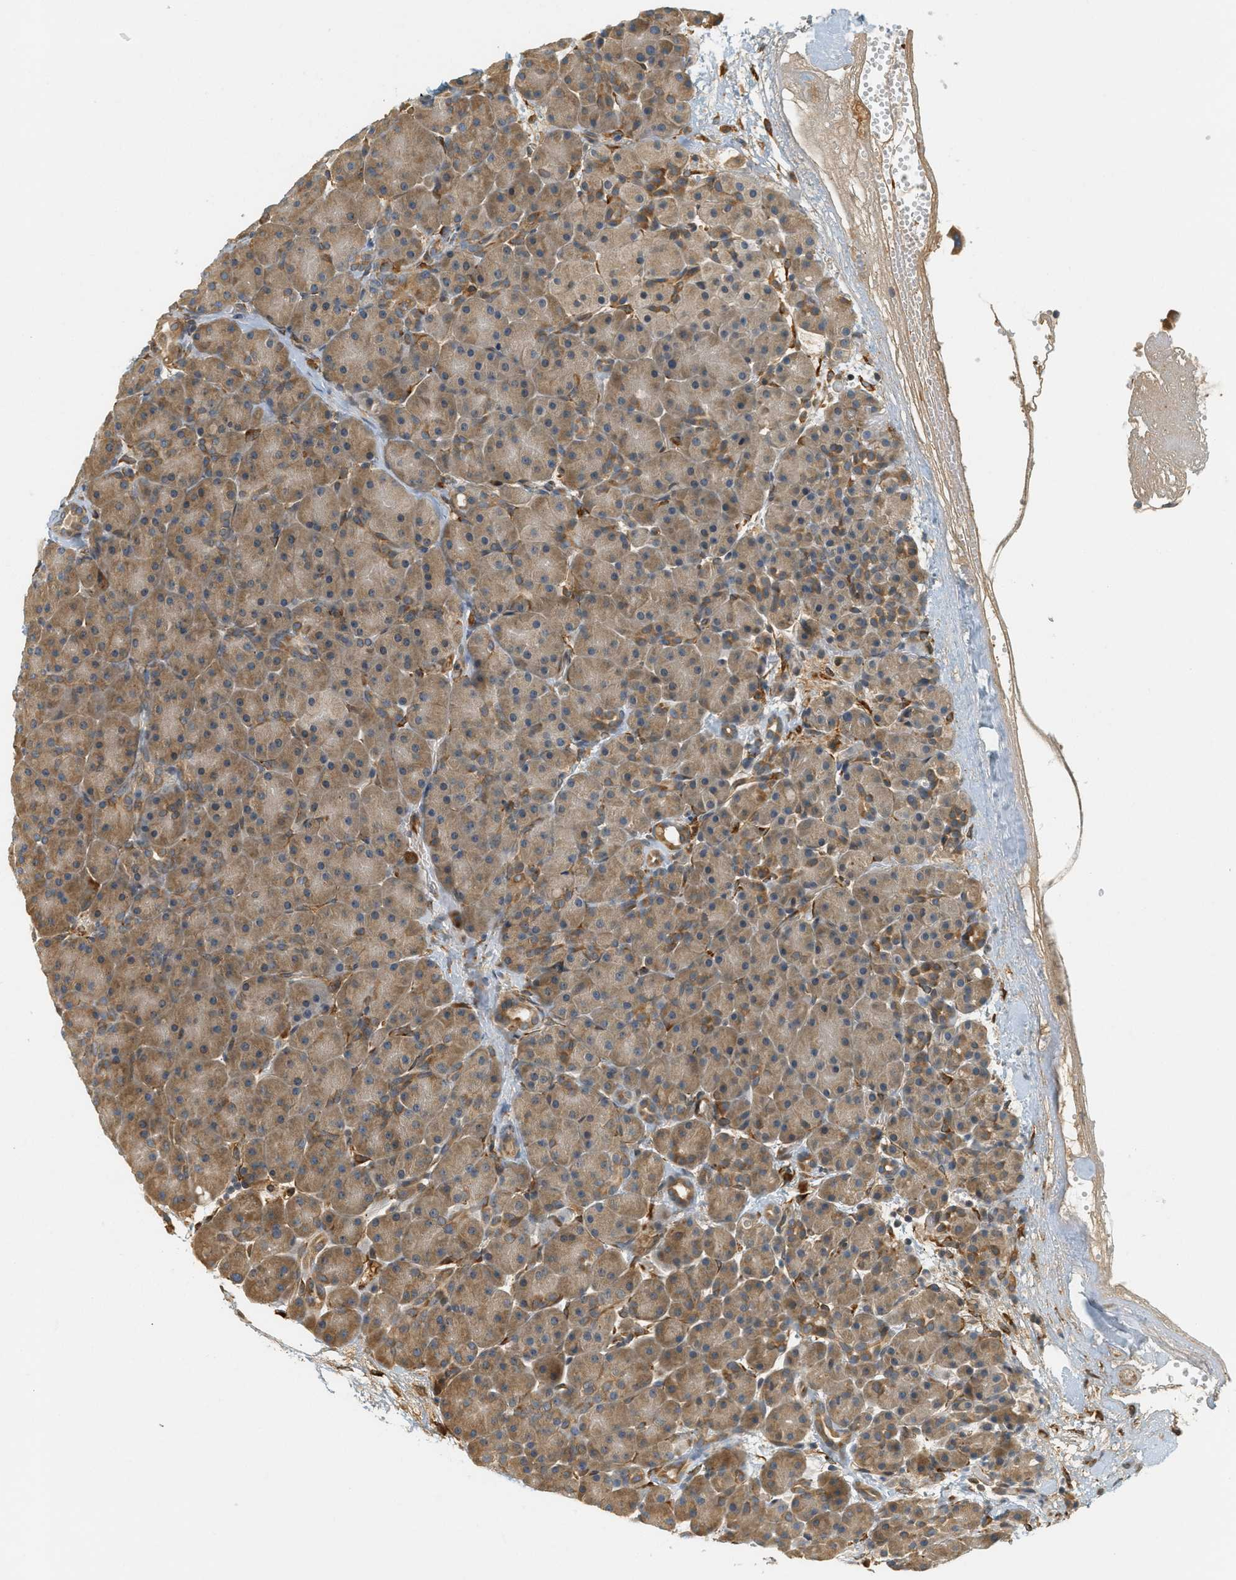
{"staining": {"intensity": "moderate", "quantity": ">75%", "location": "cytoplasmic/membranous"}, "tissue": "pancreas", "cell_type": "Exocrine glandular cells", "image_type": "normal", "snomed": [{"axis": "morphology", "description": "Normal tissue, NOS"}, {"axis": "topography", "description": "Pancreas"}], "caption": "Pancreas stained with a brown dye displays moderate cytoplasmic/membranous positive expression in approximately >75% of exocrine glandular cells.", "gene": "PDK1", "patient": {"sex": "male", "age": 66}}